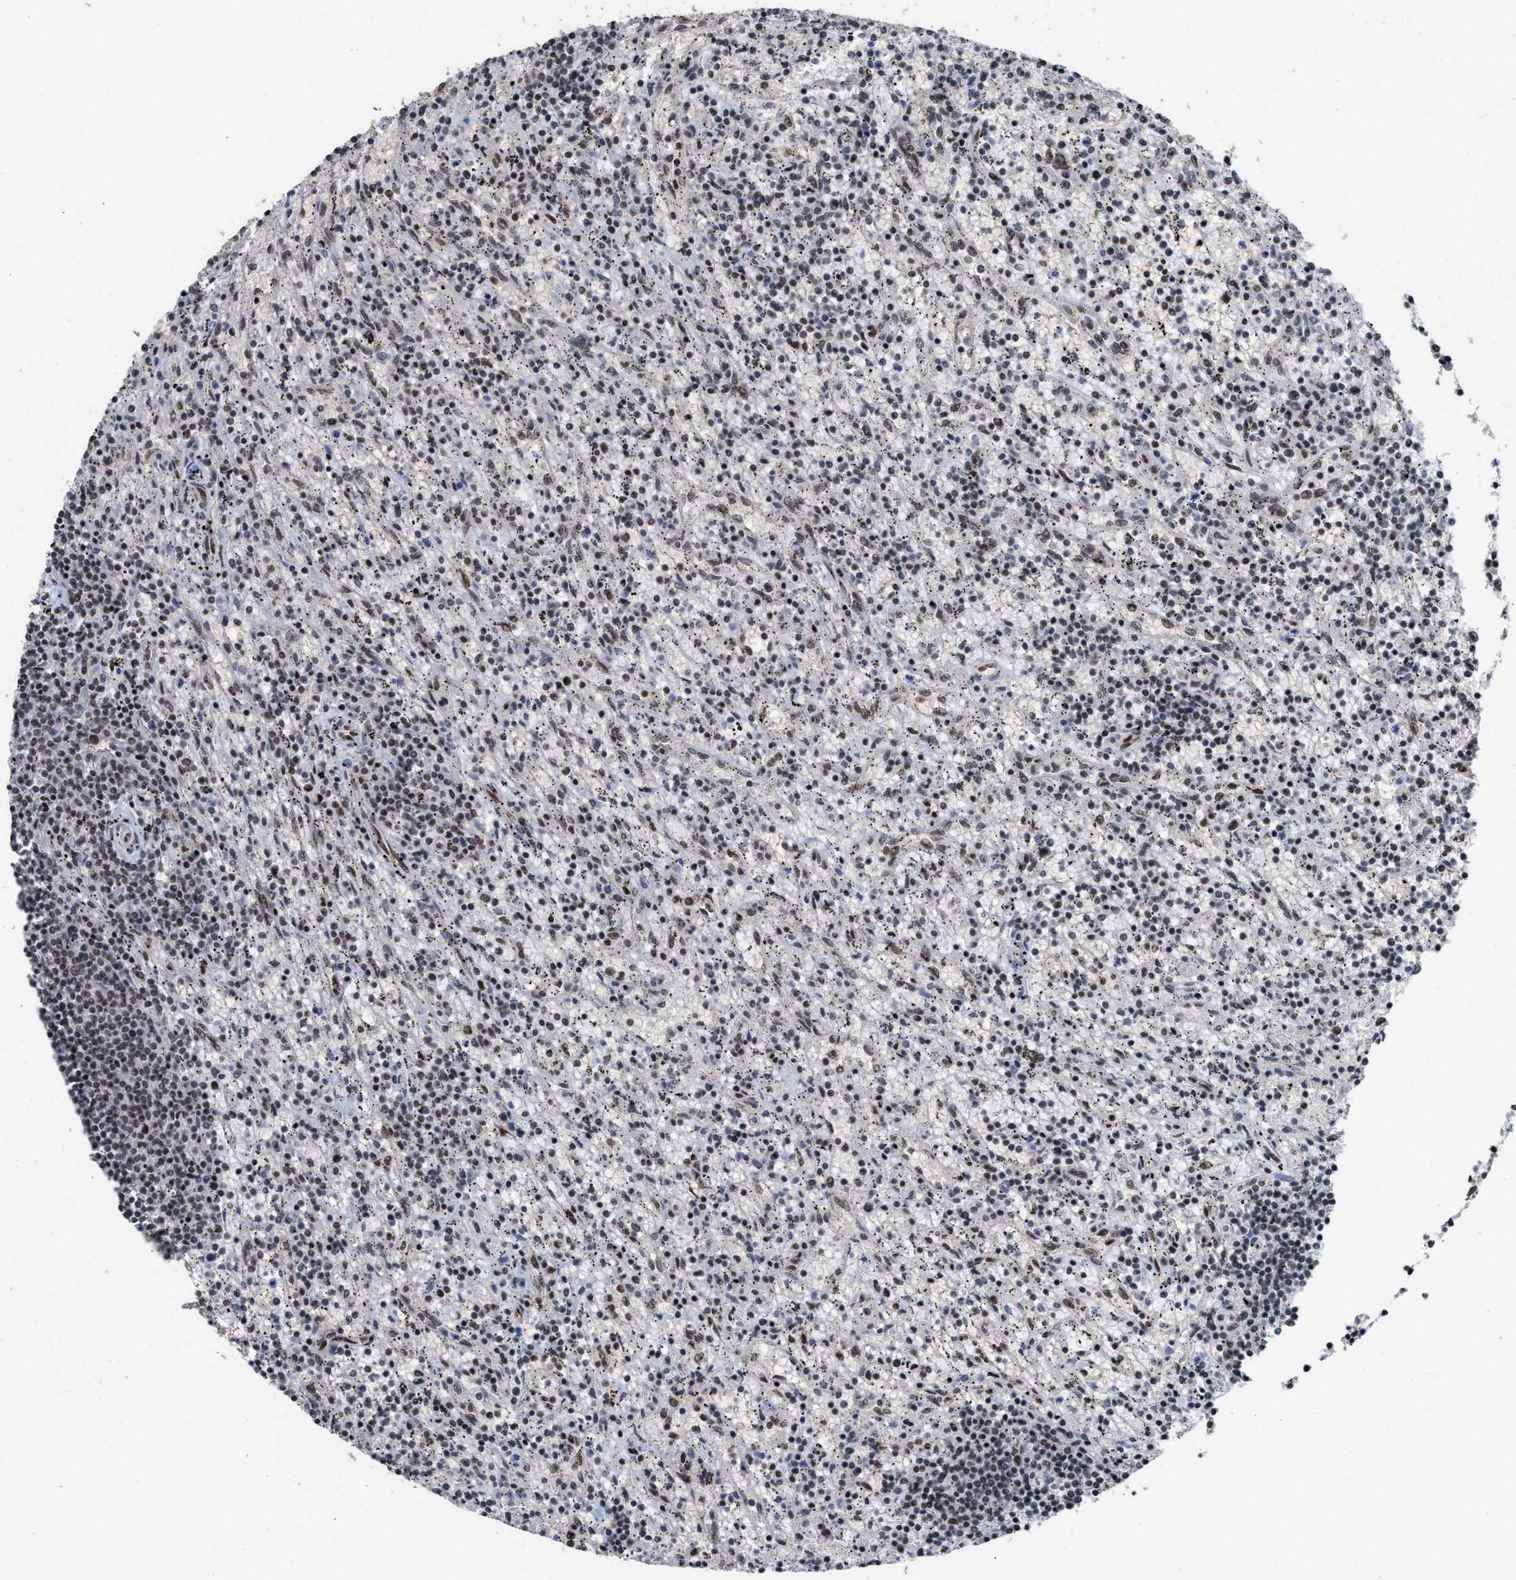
{"staining": {"intensity": "moderate", "quantity": ">75%", "location": "nuclear"}, "tissue": "lymphoma", "cell_type": "Tumor cells", "image_type": "cancer", "snomed": [{"axis": "morphology", "description": "Malignant lymphoma, non-Hodgkin's type, Low grade"}, {"axis": "topography", "description": "Spleen"}], "caption": "Immunohistochemical staining of low-grade malignant lymphoma, non-Hodgkin's type demonstrates medium levels of moderate nuclear protein positivity in approximately >75% of tumor cells. (Stains: DAB (3,3'-diaminobenzidine) in brown, nuclei in blue, Microscopy: brightfield microscopy at high magnification).", "gene": "EIF4A3", "patient": {"sex": "male", "age": 76}}